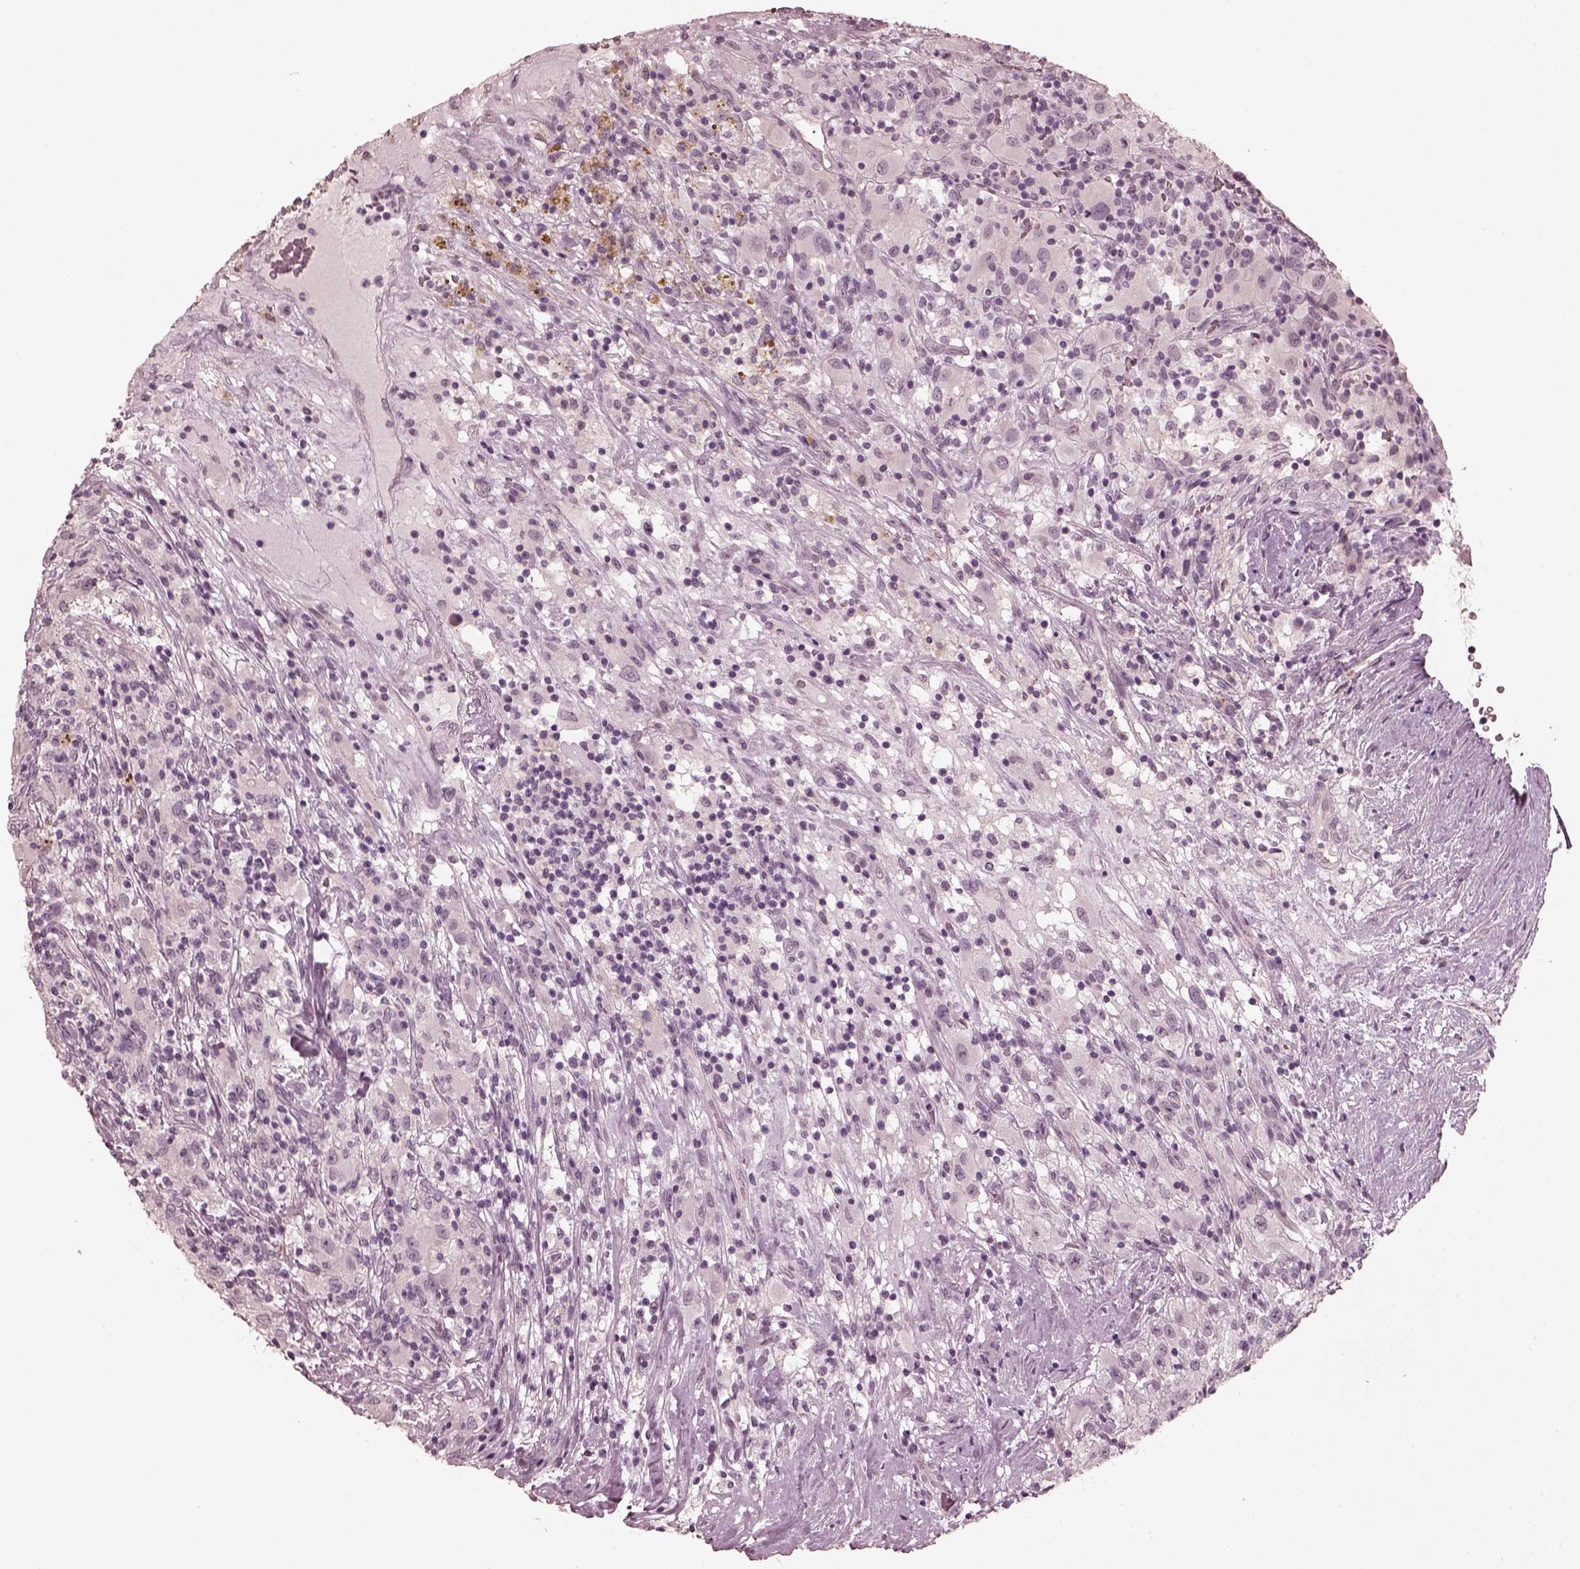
{"staining": {"intensity": "negative", "quantity": "none", "location": "none"}, "tissue": "renal cancer", "cell_type": "Tumor cells", "image_type": "cancer", "snomed": [{"axis": "morphology", "description": "Adenocarcinoma, NOS"}, {"axis": "topography", "description": "Kidney"}], "caption": "There is no significant staining in tumor cells of renal adenocarcinoma. Nuclei are stained in blue.", "gene": "OPTC", "patient": {"sex": "female", "age": 67}}